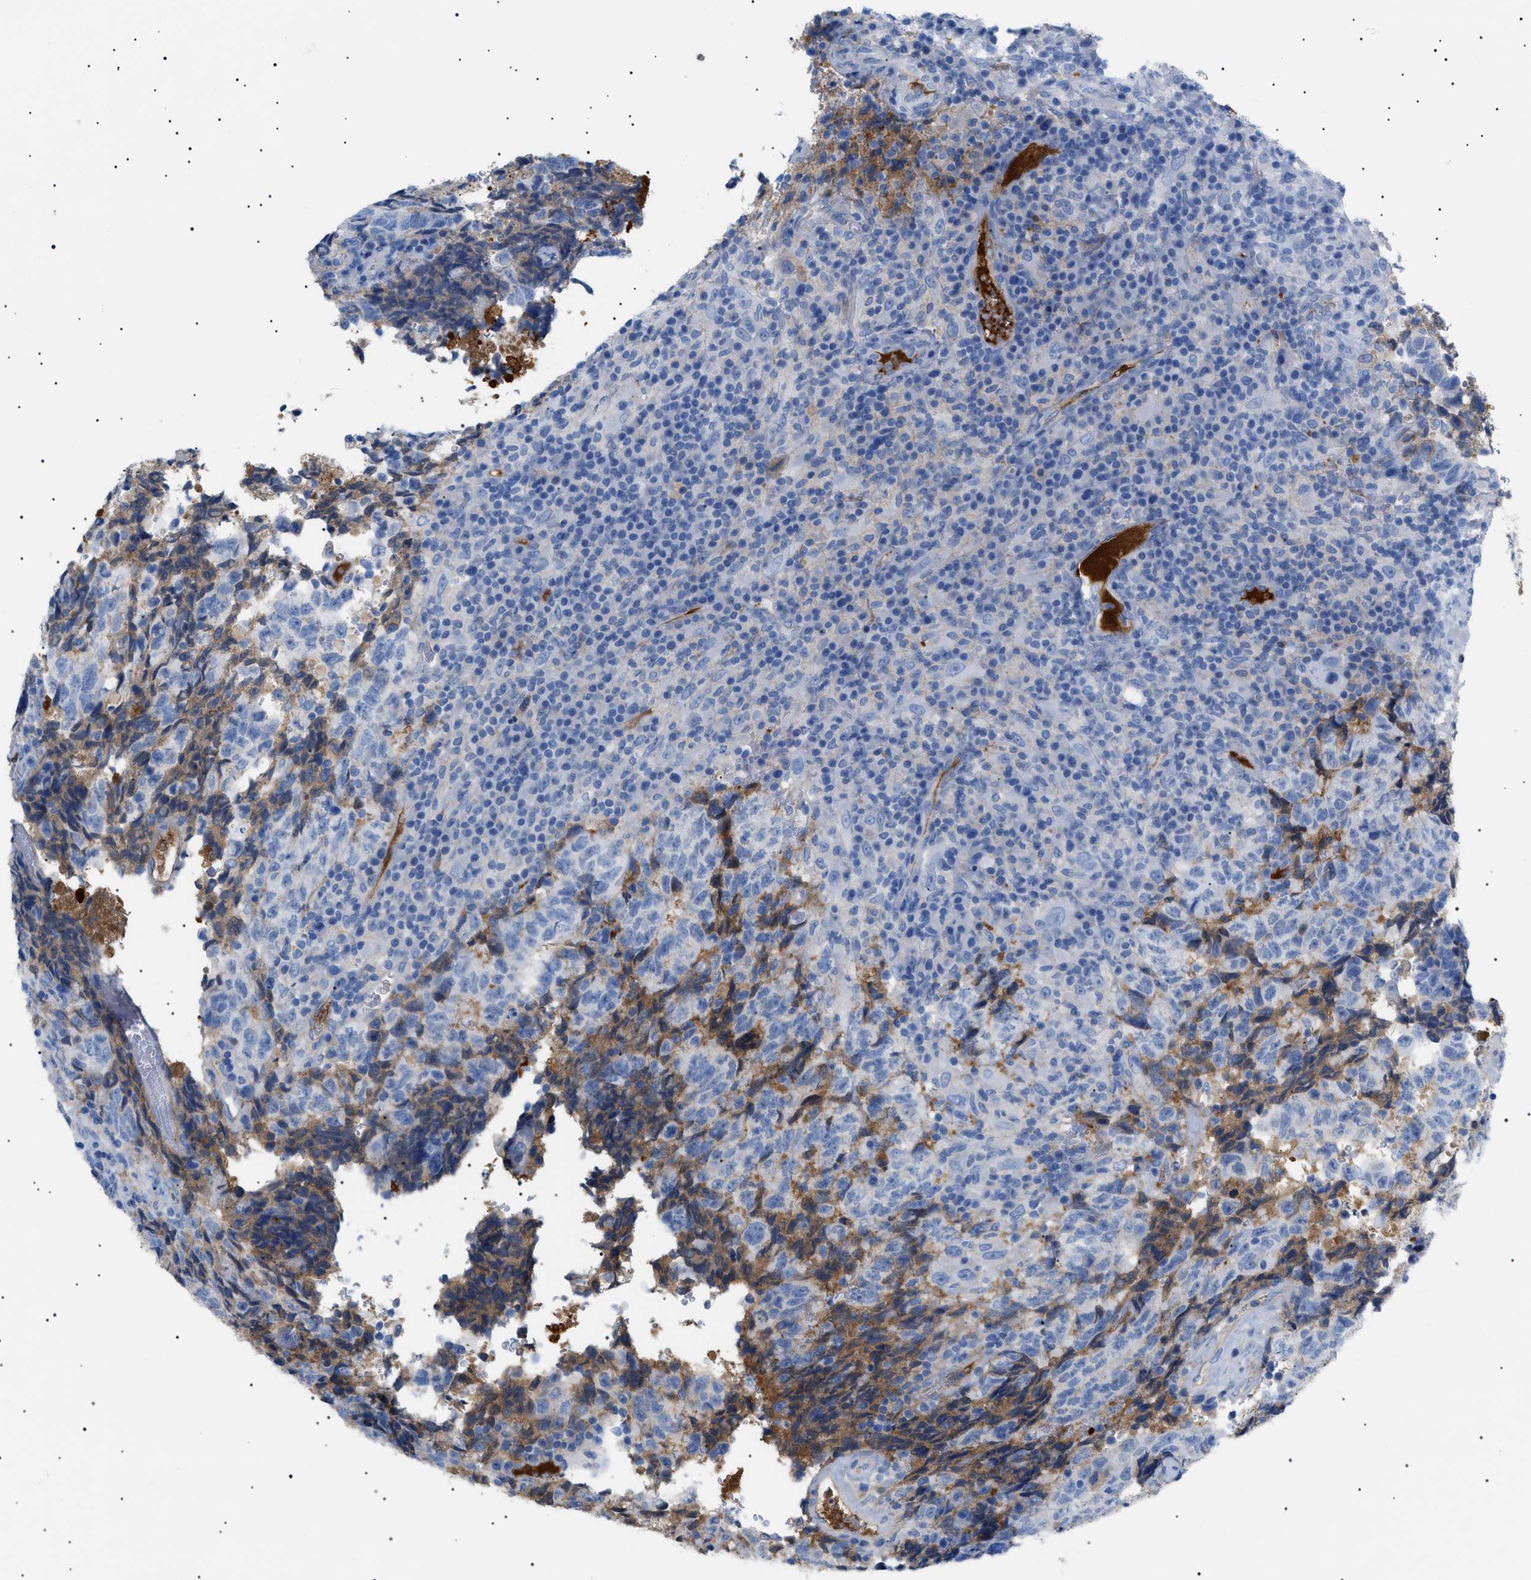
{"staining": {"intensity": "negative", "quantity": "none", "location": "none"}, "tissue": "testis cancer", "cell_type": "Tumor cells", "image_type": "cancer", "snomed": [{"axis": "morphology", "description": "Necrosis, NOS"}, {"axis": "morphology", "description": "Carcinoma, Embryonal, NOS"}, {"axis": "topography", "description": "Testis"}], "caption": "There is no significant expression in tumor cells of testis cancer (embryonal carcinoma). (Brightfield microscopy of DAB IHC at high magnification).", "gene": "LPA", "patient": {"sex": "male", "age": 19}}